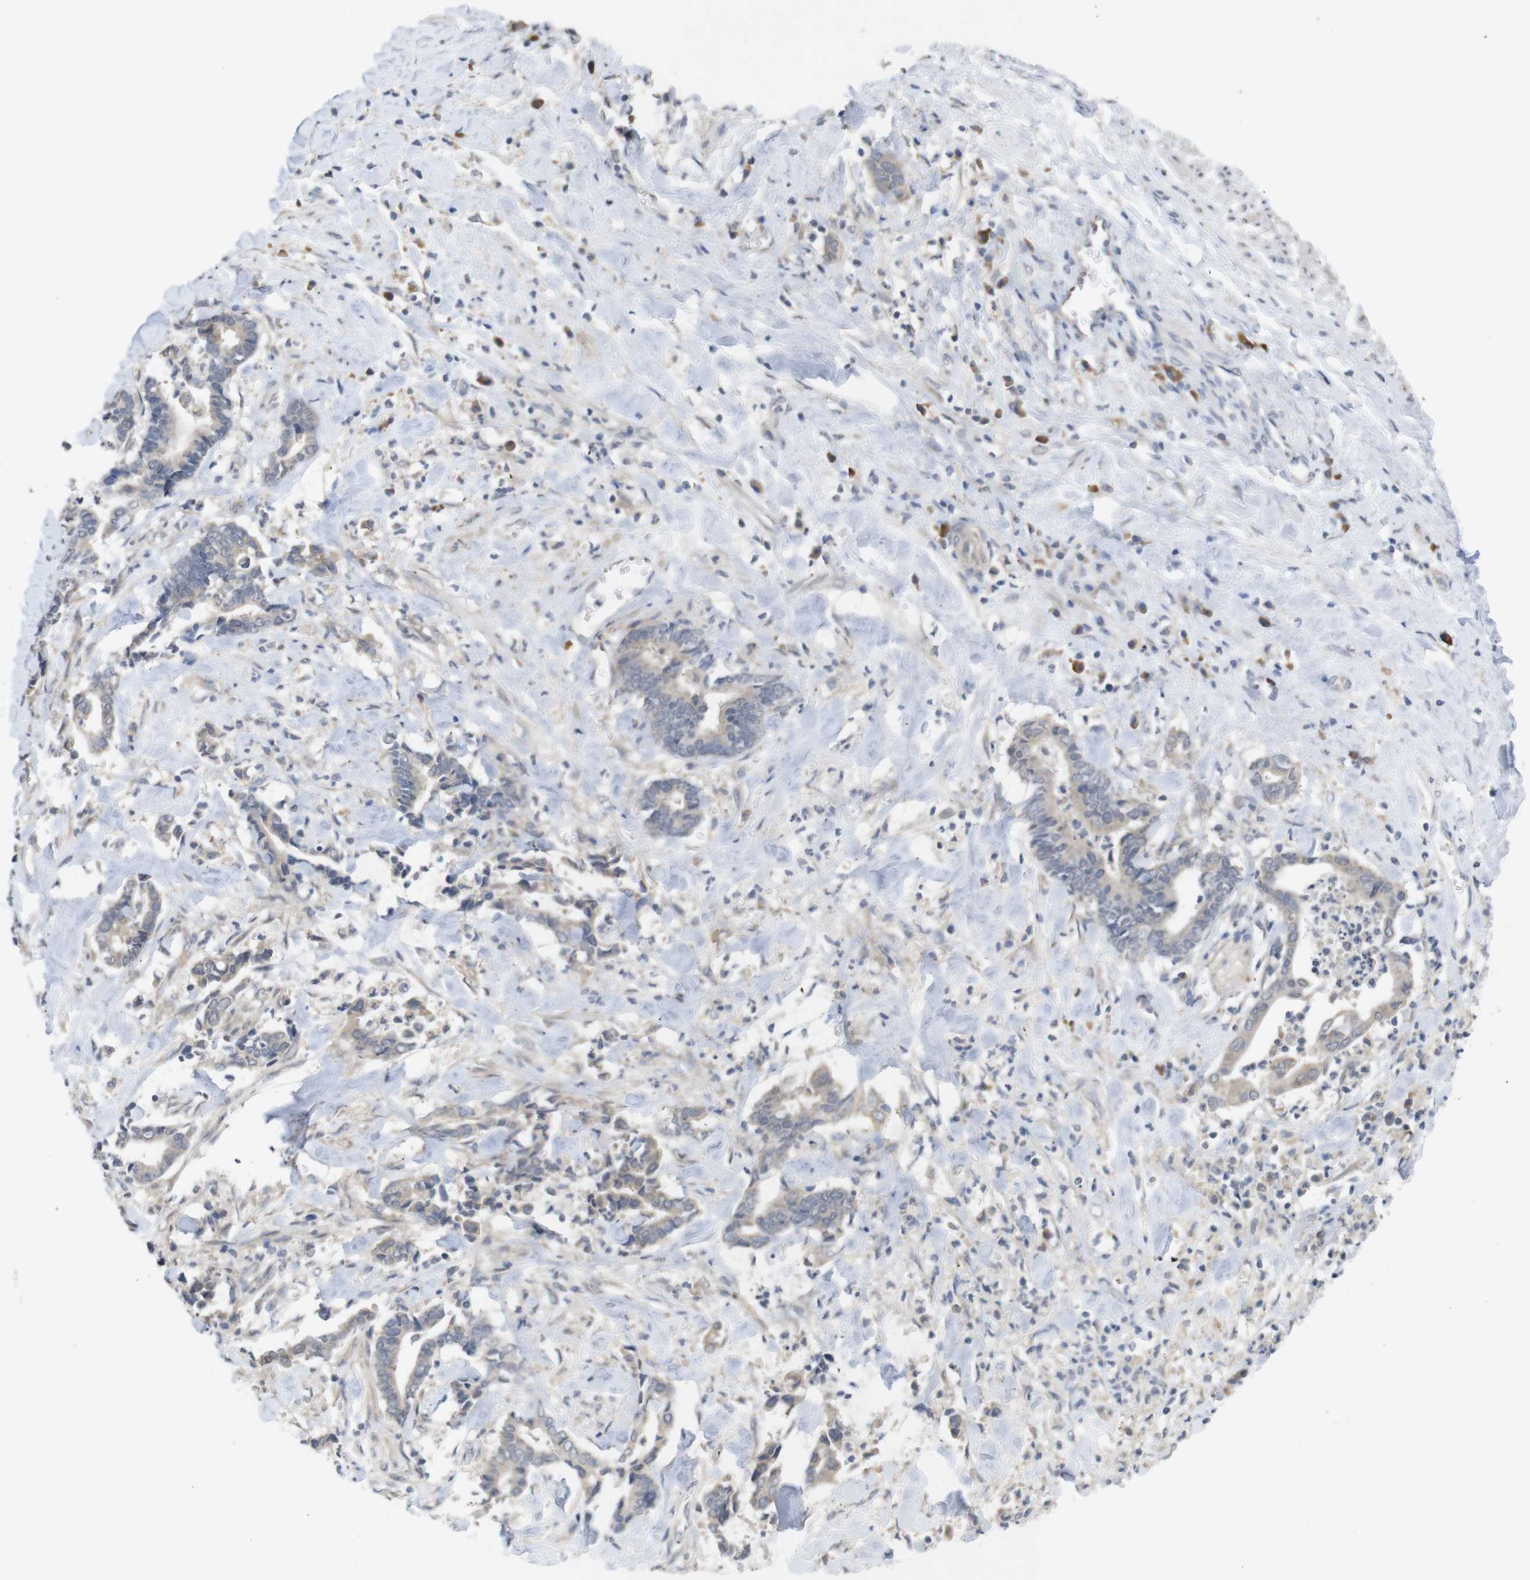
{"staining": {"intensity": "weak", "quantity": "25%-75%", "location": "cytoplasmic/membranous"}, "tissue": "cervical cancer", "cell_type": "Tumor cells", "image_type": "cancer", "snomed": [{"axis": "morphology", "description": "Adenocarcinoma, NOS"}, {"axis": "topography", "description": "Cervix"}], "caption": "The immunohistochemical stain shows weak cytoplasmic/membranous expression in tumor cells of adenocarcinoma (cervical) tissue.", "gene": "BCAR3", "patient": {"sex": "female", "age": 44}}